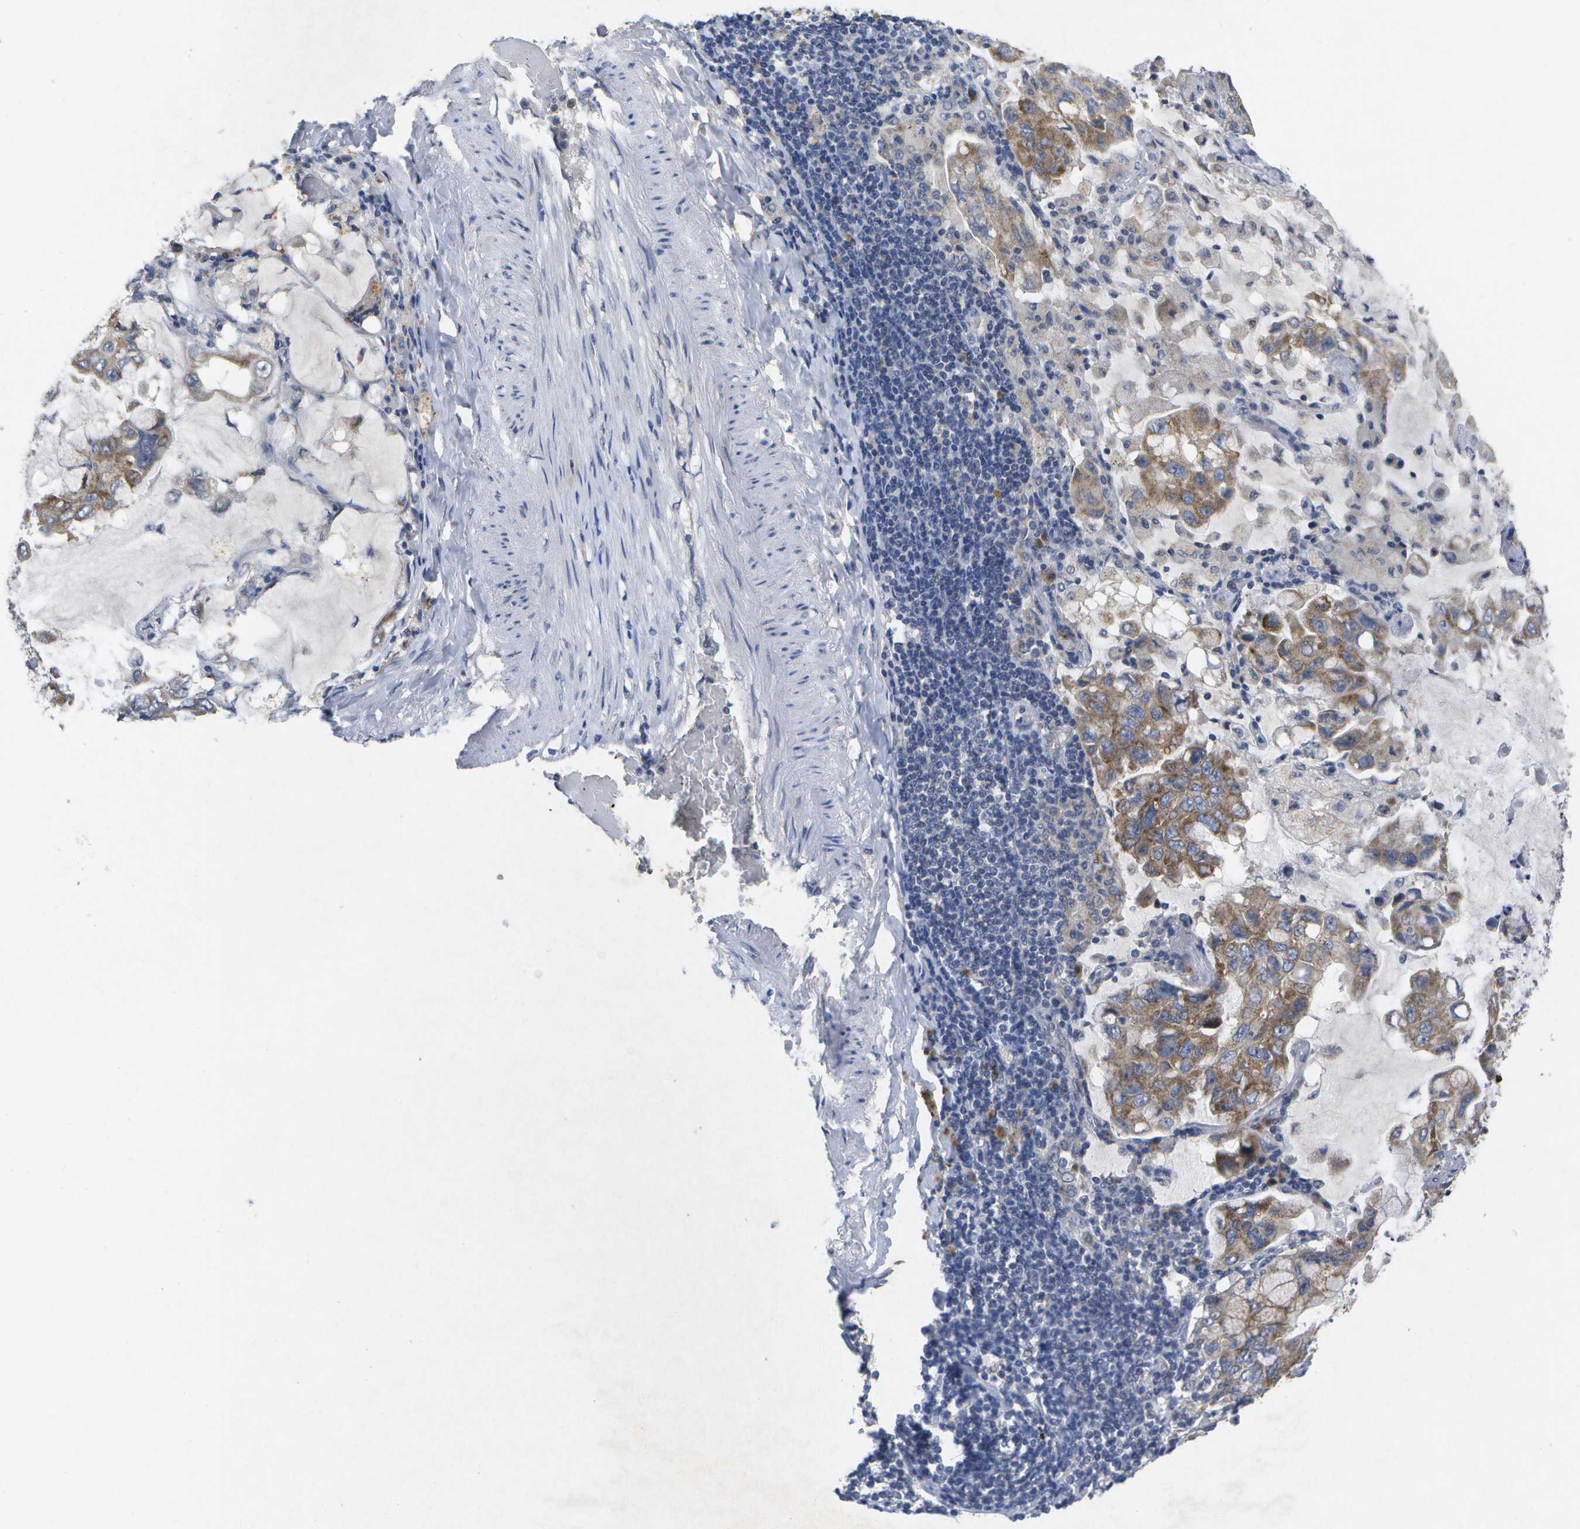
{"staining": {"intensity": "moderate", "quantity": ">75%", "location": "cytoplasmic/membranous"}, "tissue": "lung cancer", "cell_type": "Tumor cells", "image_type": "cancer", "snomed": [{"axis": "morphology", "description": "Adenocarcinoma, NOS"}, {"axis": "topography", "description": "Lung"}], "caption": "Human adenocarcinoma (lung) stained with a brown dye demonstrates moderate cytoplasmic/membranous positive expression in about >75% of tumor cells.", "gene": "KDELR1", "patient": {"sex": "male", "age": 64}}